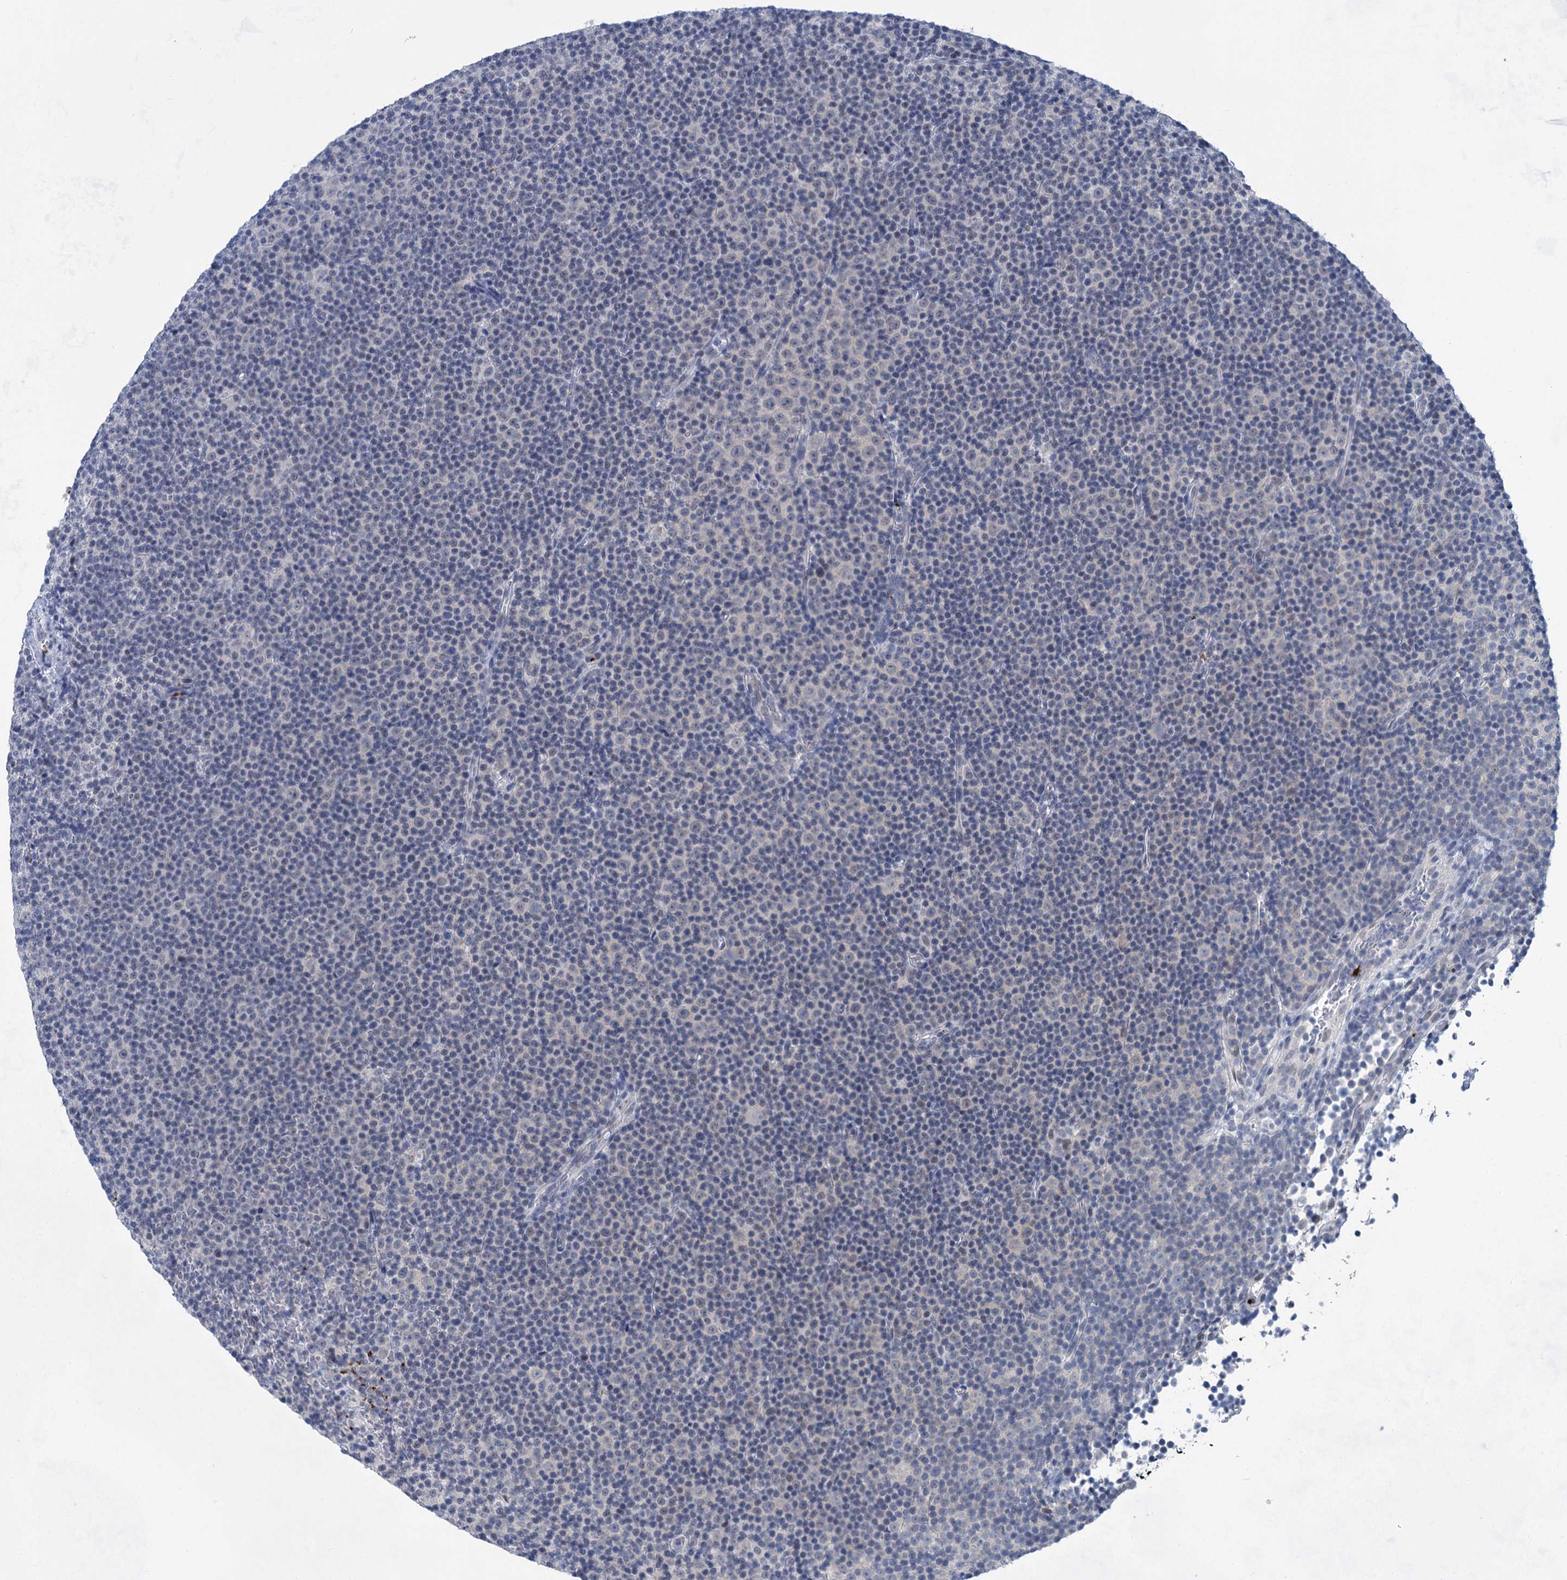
{"staining": {"intensity": "negative", "quantity": "none", "location": "none"}, "tissue": "lymphoma", "cell_type": "Tumor cells", "image_type": "cancer", "snomed": [{"axis": "morphology", "description": "Malignant lymphoma, non-Hodgkin's type, Low grade"}, {"axis": "topography", "description": "Lymph node"}], "caption": "This is an immunohistochemistry photomicrograph of human lymphoma. There is no staining in tumor cells.", "gene": "MON2", "patient": {"sex": "female", "age": 67}}